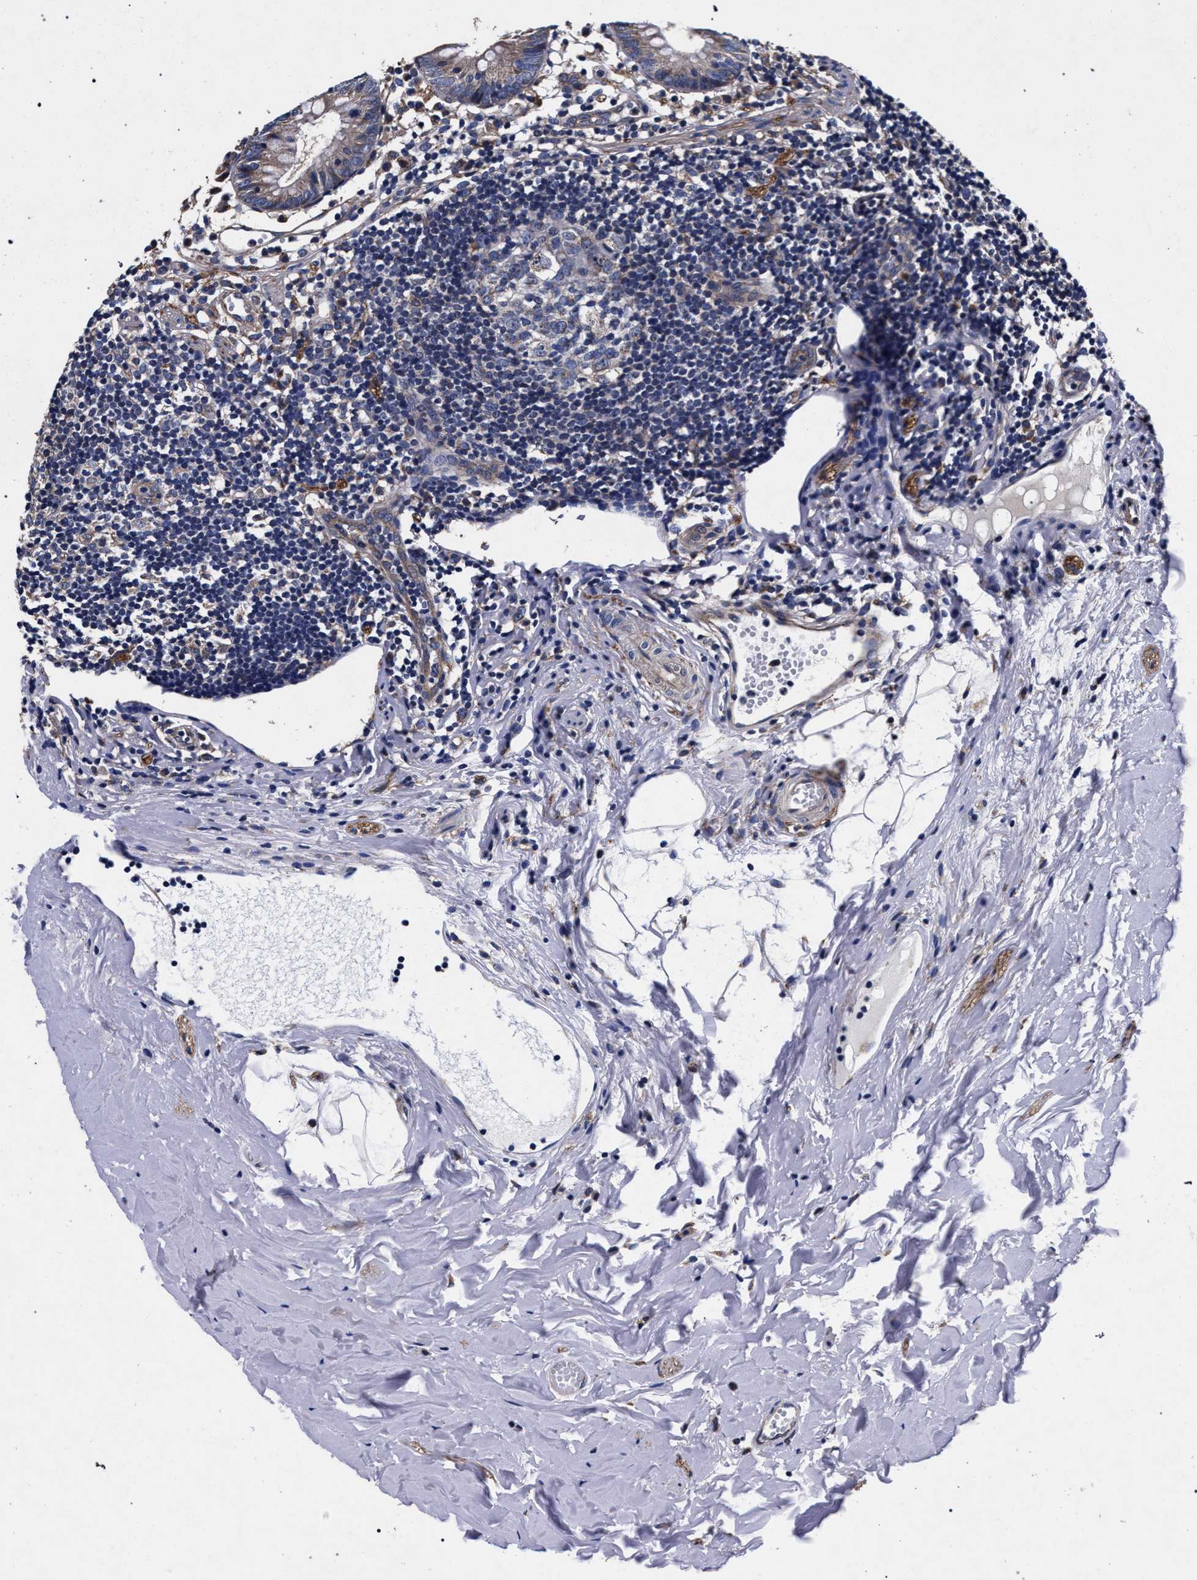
{"staining": {"intensity": "weak", "quantity": ">75%", "location": "cytoplasmic/membranous"}, "tissue": "appendix", "cell_type": "Glandular cells", "image_type": "normal", "snomed": [{"axis": "morphology", "description": "Normal tissue, NOS"}, {"axis": "topography", "description": "Appendix"}], "caption": "Immunohistochemical staining of benign appendix demonstrates low levels of weak cytoplasmic/membranous staining in about >75% of glandular cells. Immunohistochemistry (ihc) stains the protein of interest in brown and the nuclei are stained blue.", "gene": "CFAP95", "patient": {"sex": "female", "age": 20}}